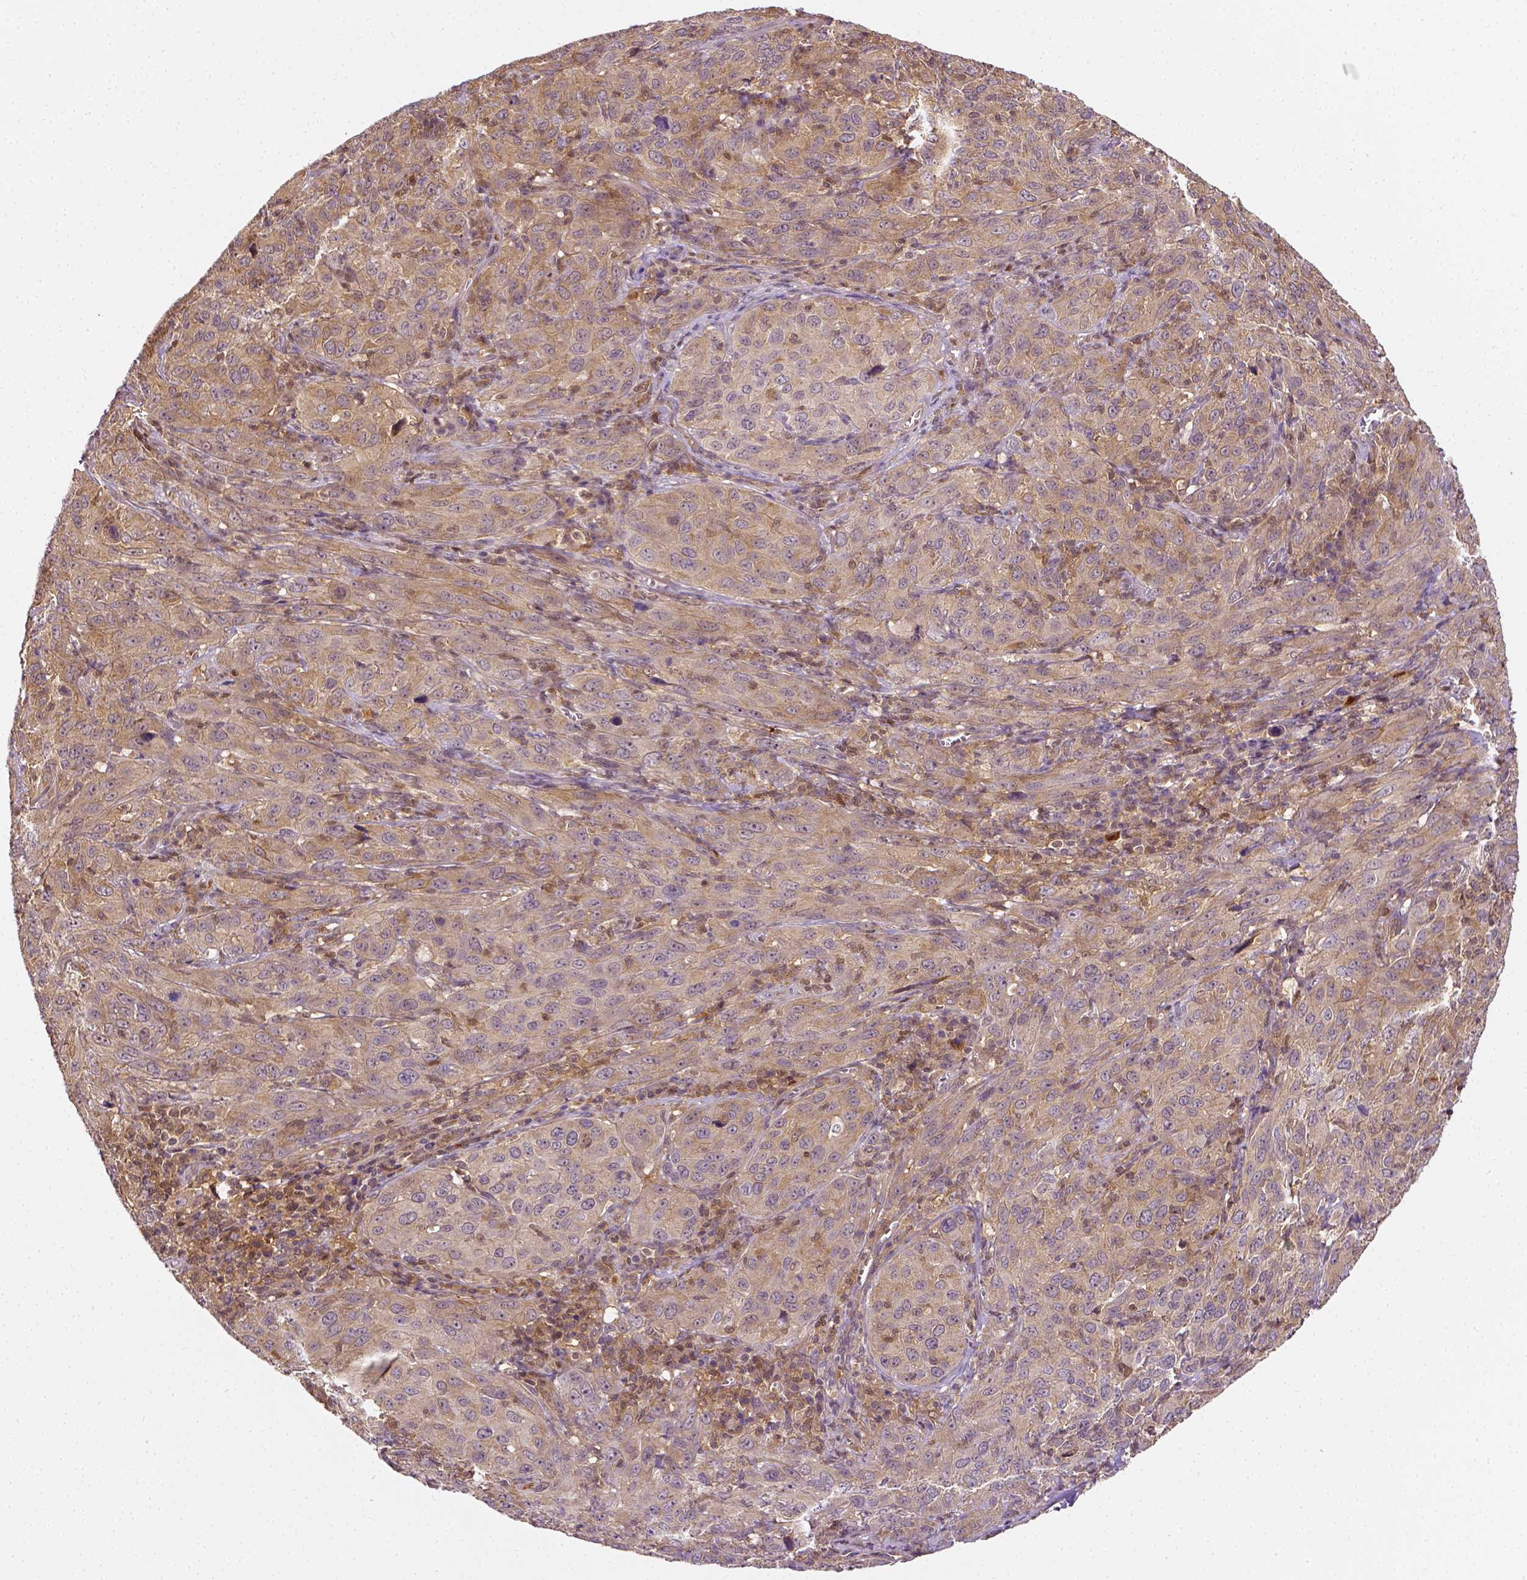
{"staining": {"intensity": "weak", "quantity": ">75%", "location": "cytoplasmic/membranous"}, "tissue": "cervical cancer", "cell_type": "Tumor cells", "image_type": "cancer", "snomed": [{"axis": "morphology", "description": "Normal tissue, NOS"}, {"axis": "morphology", "description": "Squamous cell carcinoma, NOS"}, {"axis": "topography", "description": "Cervix"}], "caption": "Brown immunohistochemical staining in cervical squamous cell carcinoma exhibits weak cytoplasmic/membranous staining in about >75% of tumor cells.", "gene": "MATK", "patient": {"sex": "female", "age": 51}}